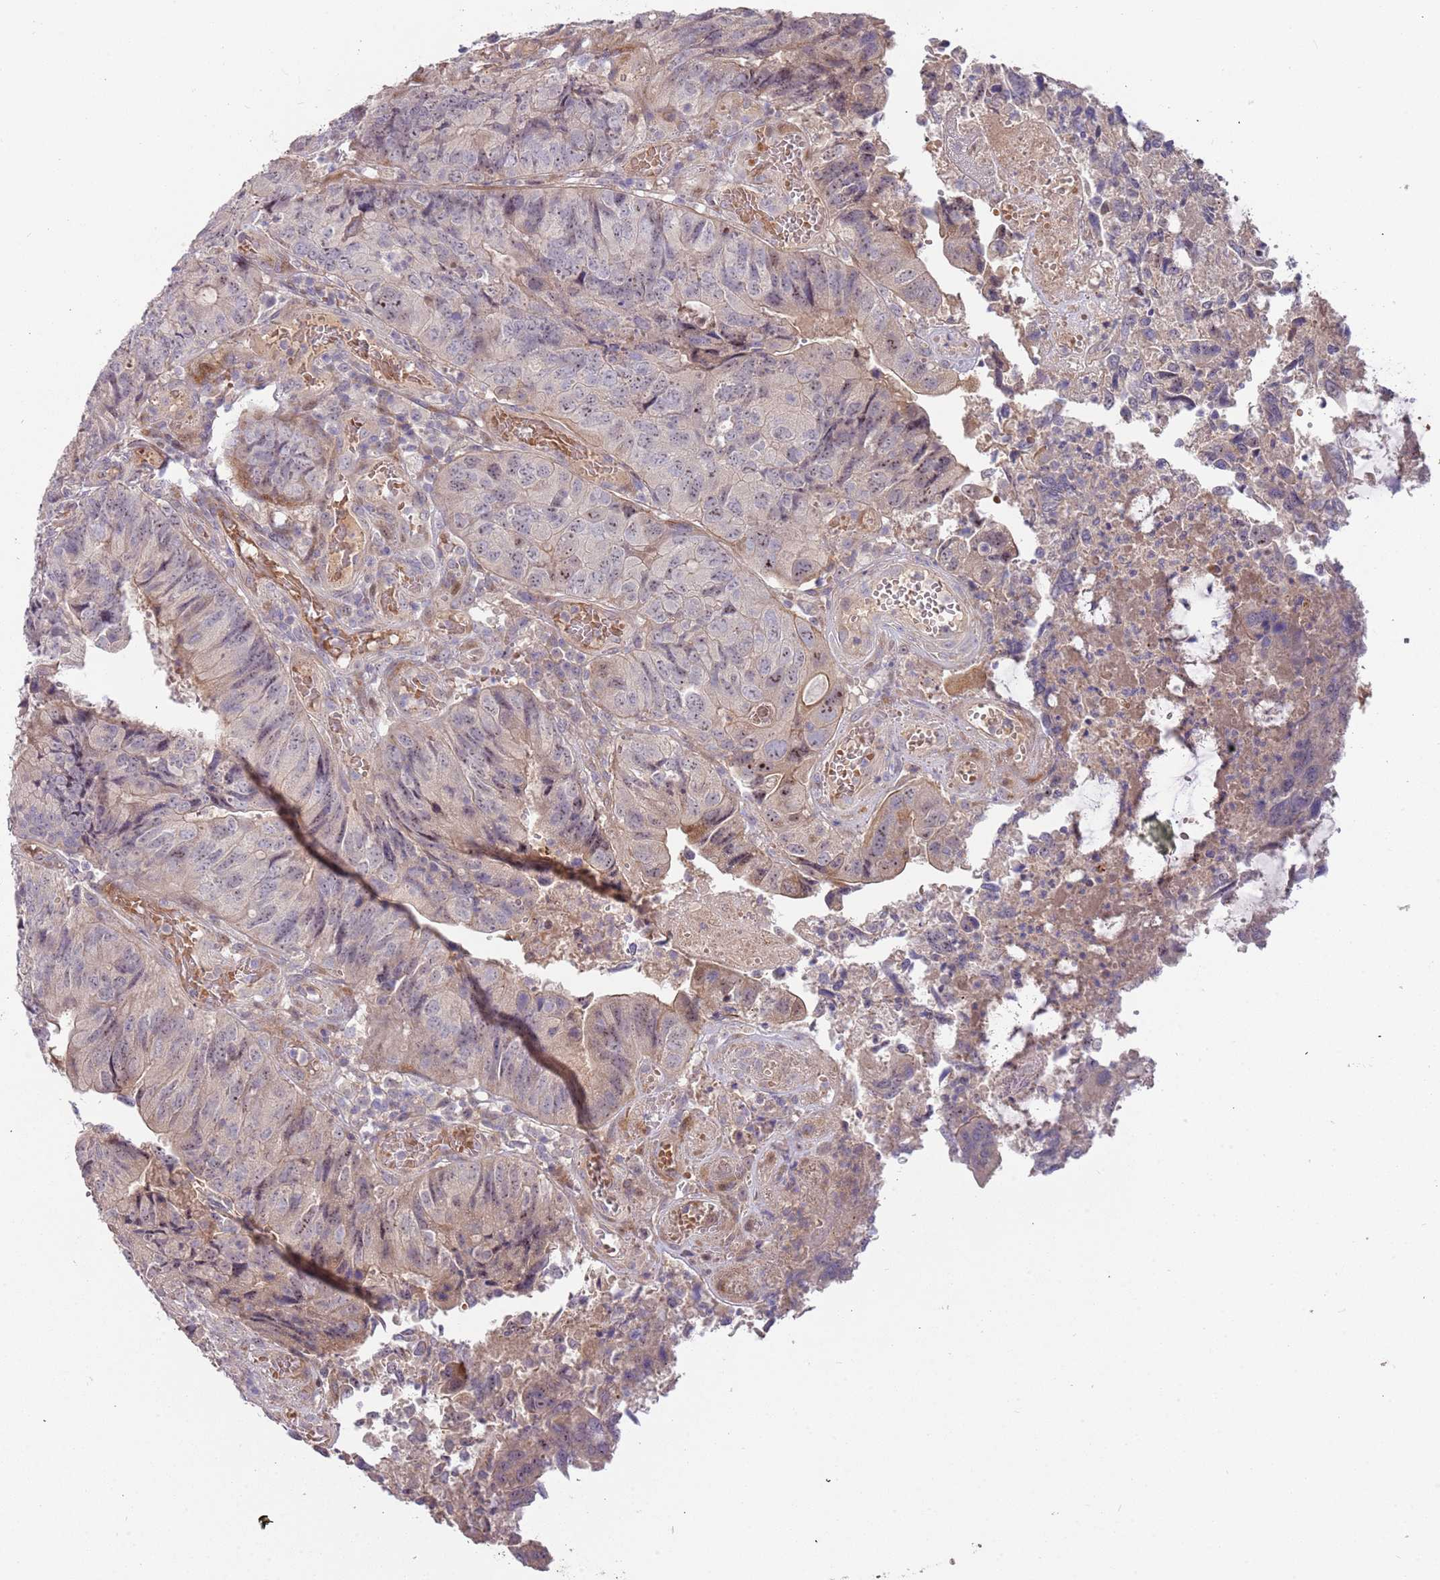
{"staining": {"intensity": "weak", "quantity": "25%-75%", "location": "cytoplasmic/membranous,nuclear"}, "tissue": "colorectal cancer", "cell_type": "Tumor cells", "image_type": "cancer", "snomed": [{"axis": "morphology", "description": "Adenocarcinoma, NOS"}, {"axis": "topography", "description": "Colon"}], "caption": "Protein analysis of colorectal adenocarcinoma tissue reveals weak cytoplasmic/membranous and nuclear expression in about 25%-75% of tumor cells.", "gene": "TRAPPC6B", "patient": {"sex": "female", "age": 67}}